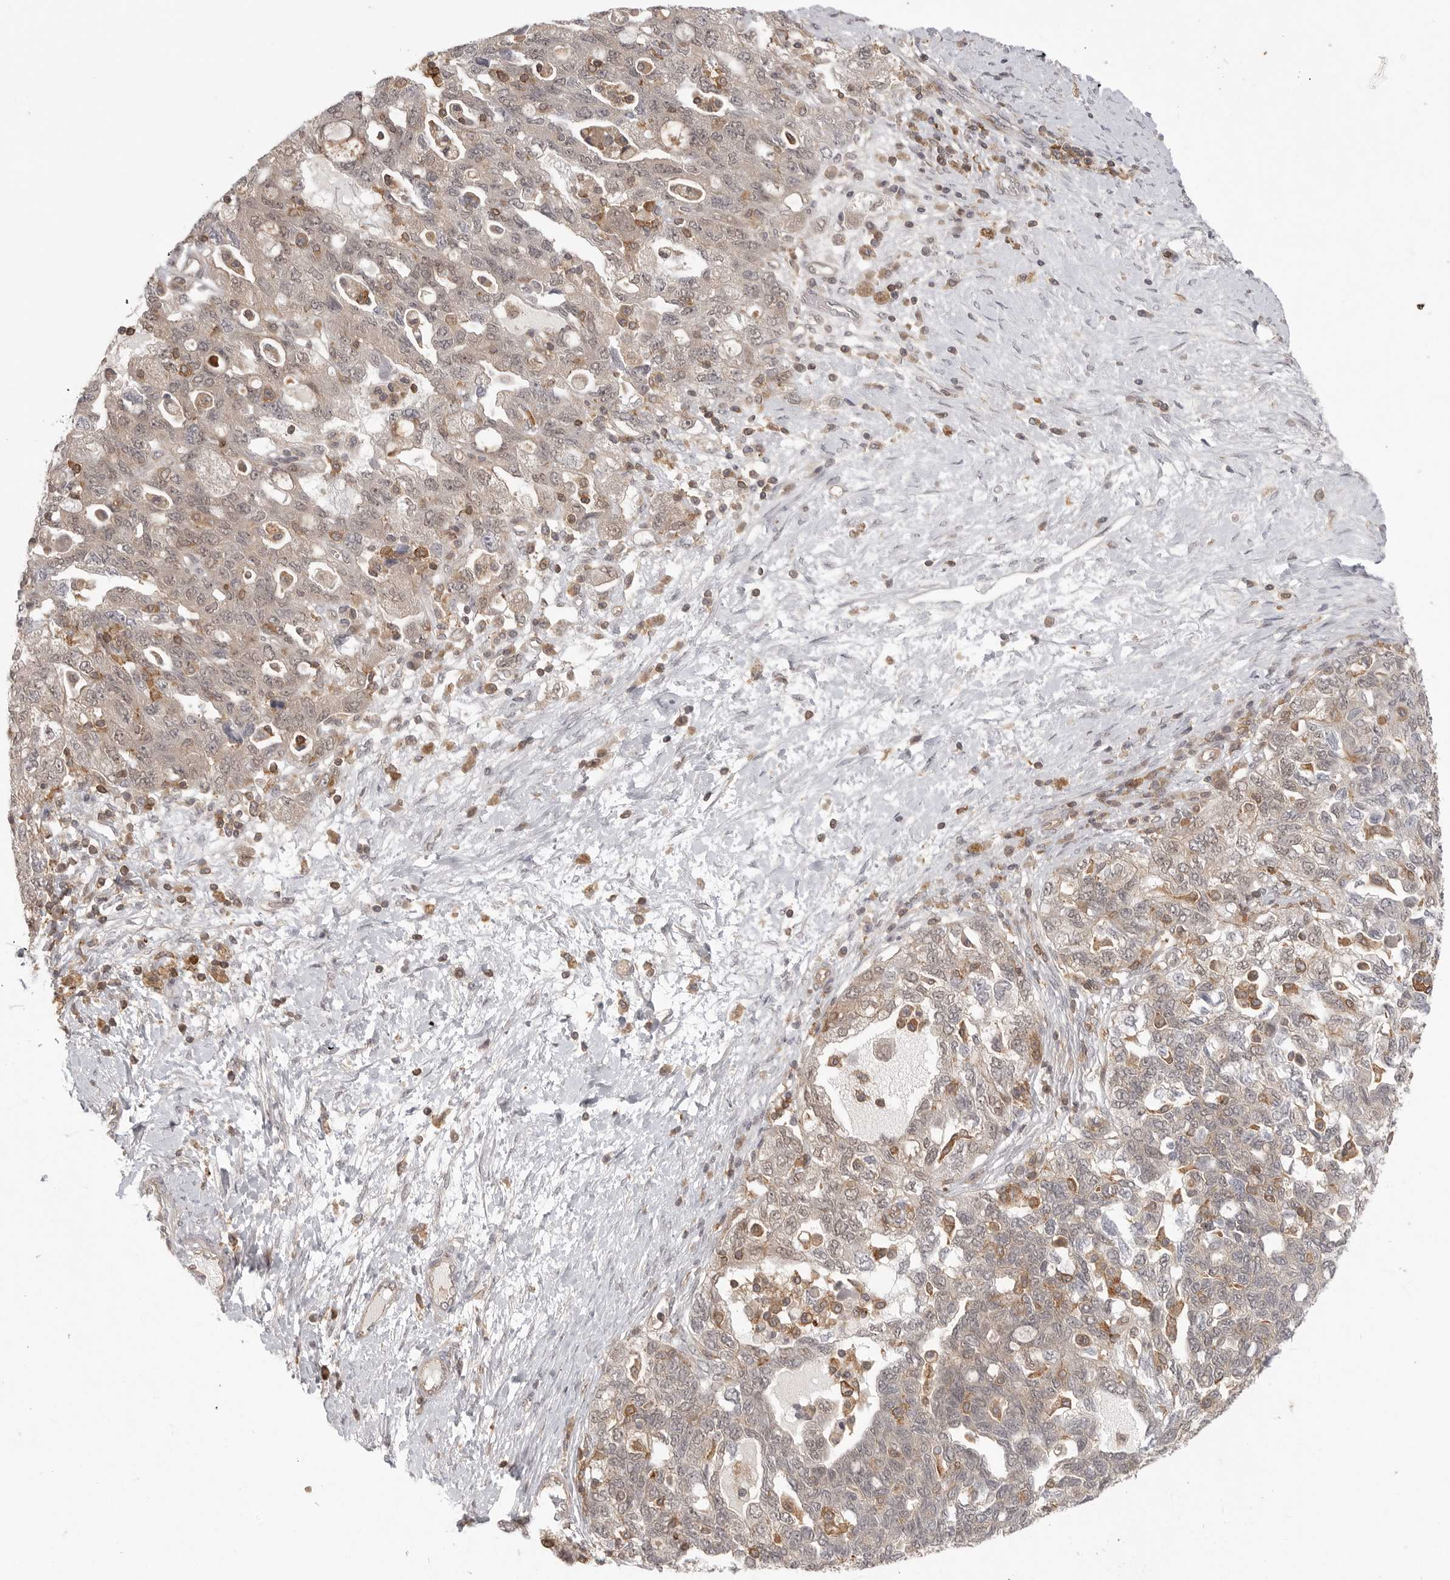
{"staining": {"intensity": "negative", "quantity": "none", "location": "none"}, "tissue": "ovarian cancer", "cell_type": "Tumor cells", "image_type": "cancer", "snomed": [{"axis": "morphology", "description": "Carcinoma, NOS"}, {"axis": "morphology", "description": "Cystadenocarcinoma, serous, NOS"}, {"axis": "topography", "description": "Ovary"}], "caption": "Tumor cells show no significant protein staining in ovarian cancer. Nuclei are stained in blue.", "gene": "DBNL", "patient": {"sex": "female", "age": 69}}